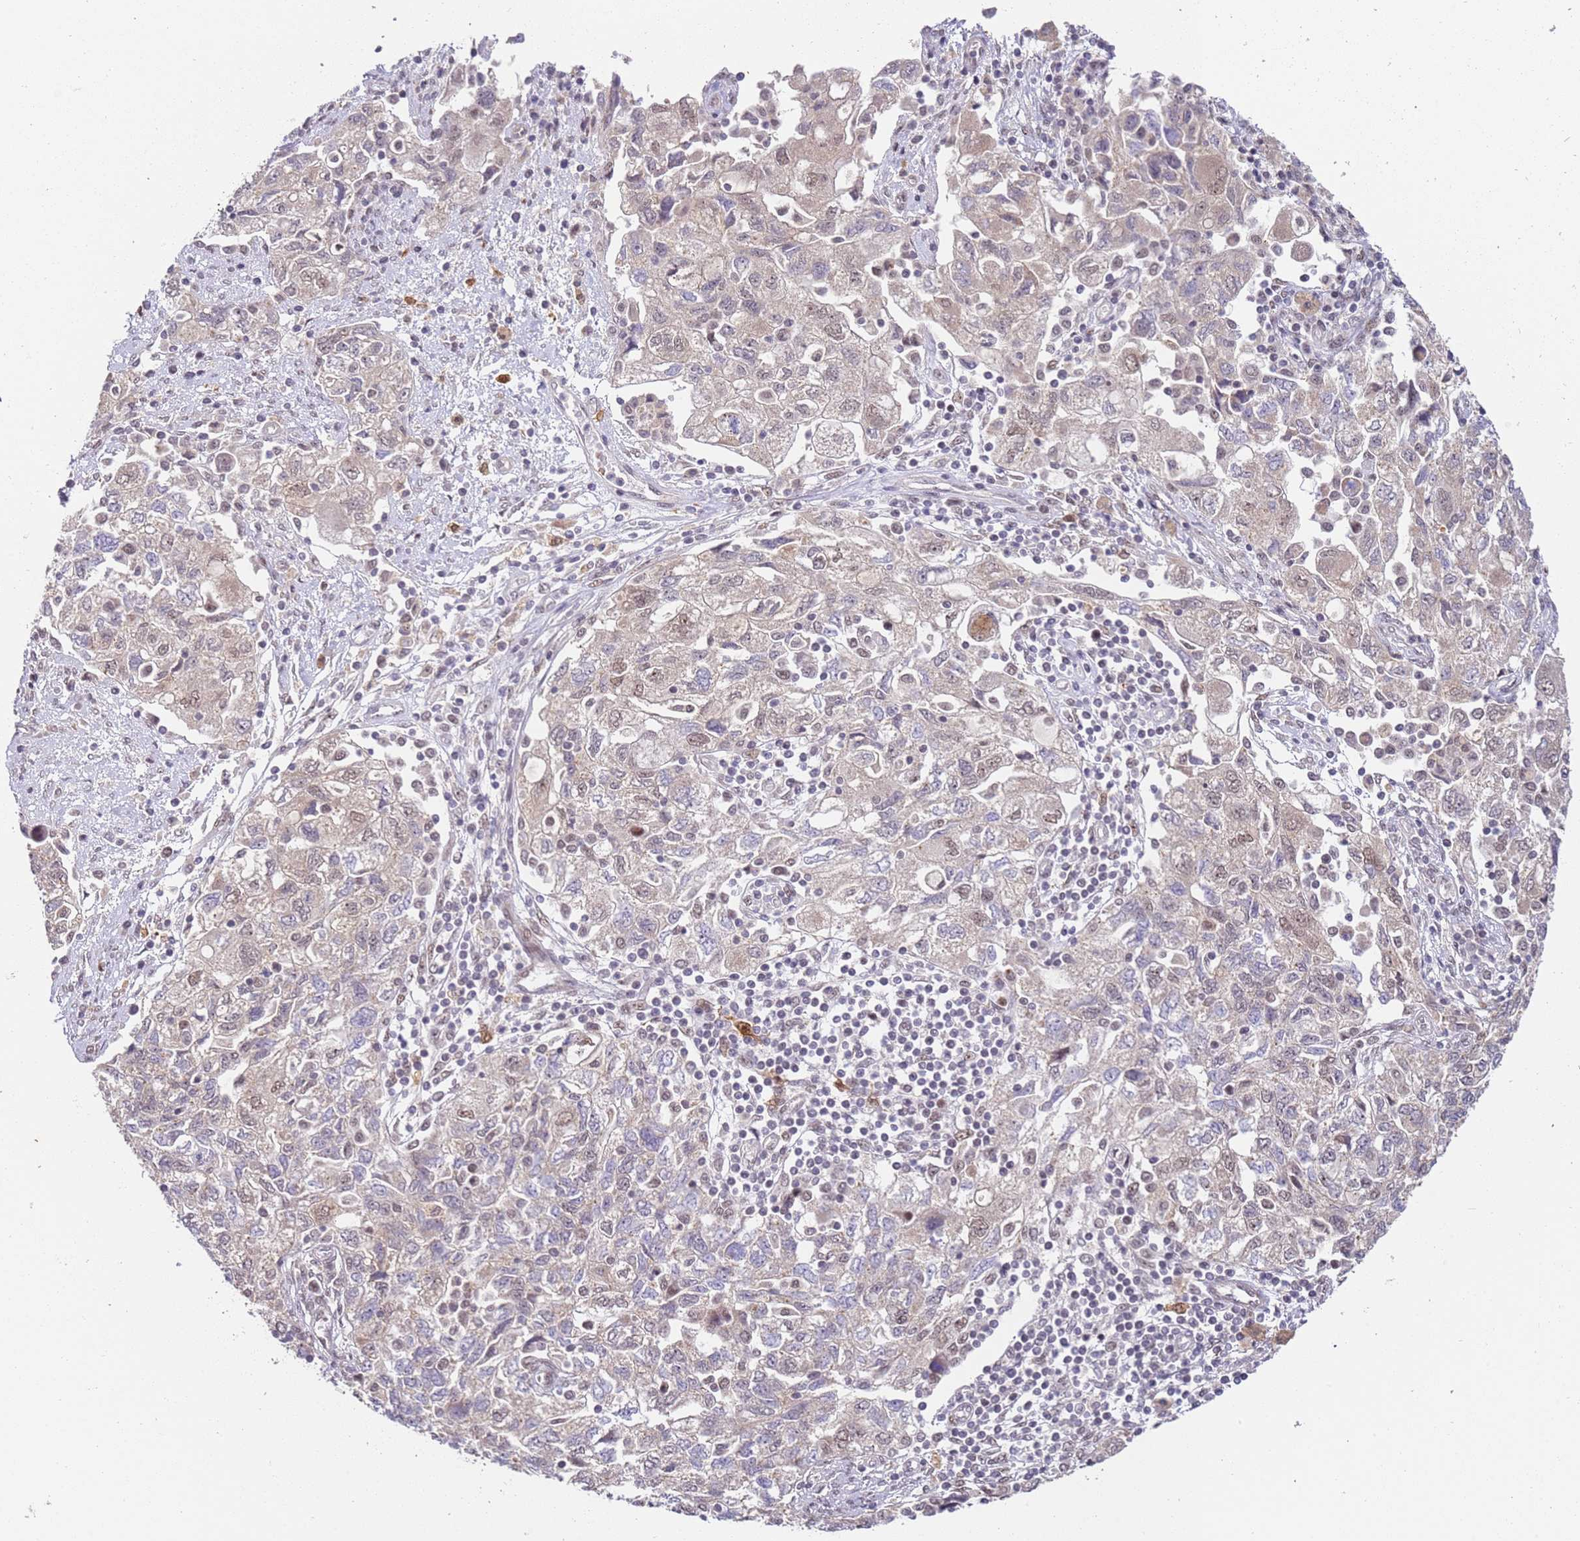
{"staining": {"intensity": "weak", "quantity": "<25%", "location": "nuclear"}, "tissue": "ovarian cancer", "cell_type": "Tumor cells", "image_type": "cancer", "snomed": [{"axis": "morphology", "description": "Carcinoma, NOS"}, {"axis": "morphology", "description": "Cystadenocarcinoma, serous, NOS"}, {"axis": "topography", "description": "Ovary"}], "caption": "Immunohistochemical staining of ovarian carcinoma demonstrates no significant positivity in tumor cells. (DAB immunohistochemistry (IHC) visualized using brightfield microscopy, high magnification).", "gene": "LGALSL", "patient": {"sex": "female", "age": 69}}